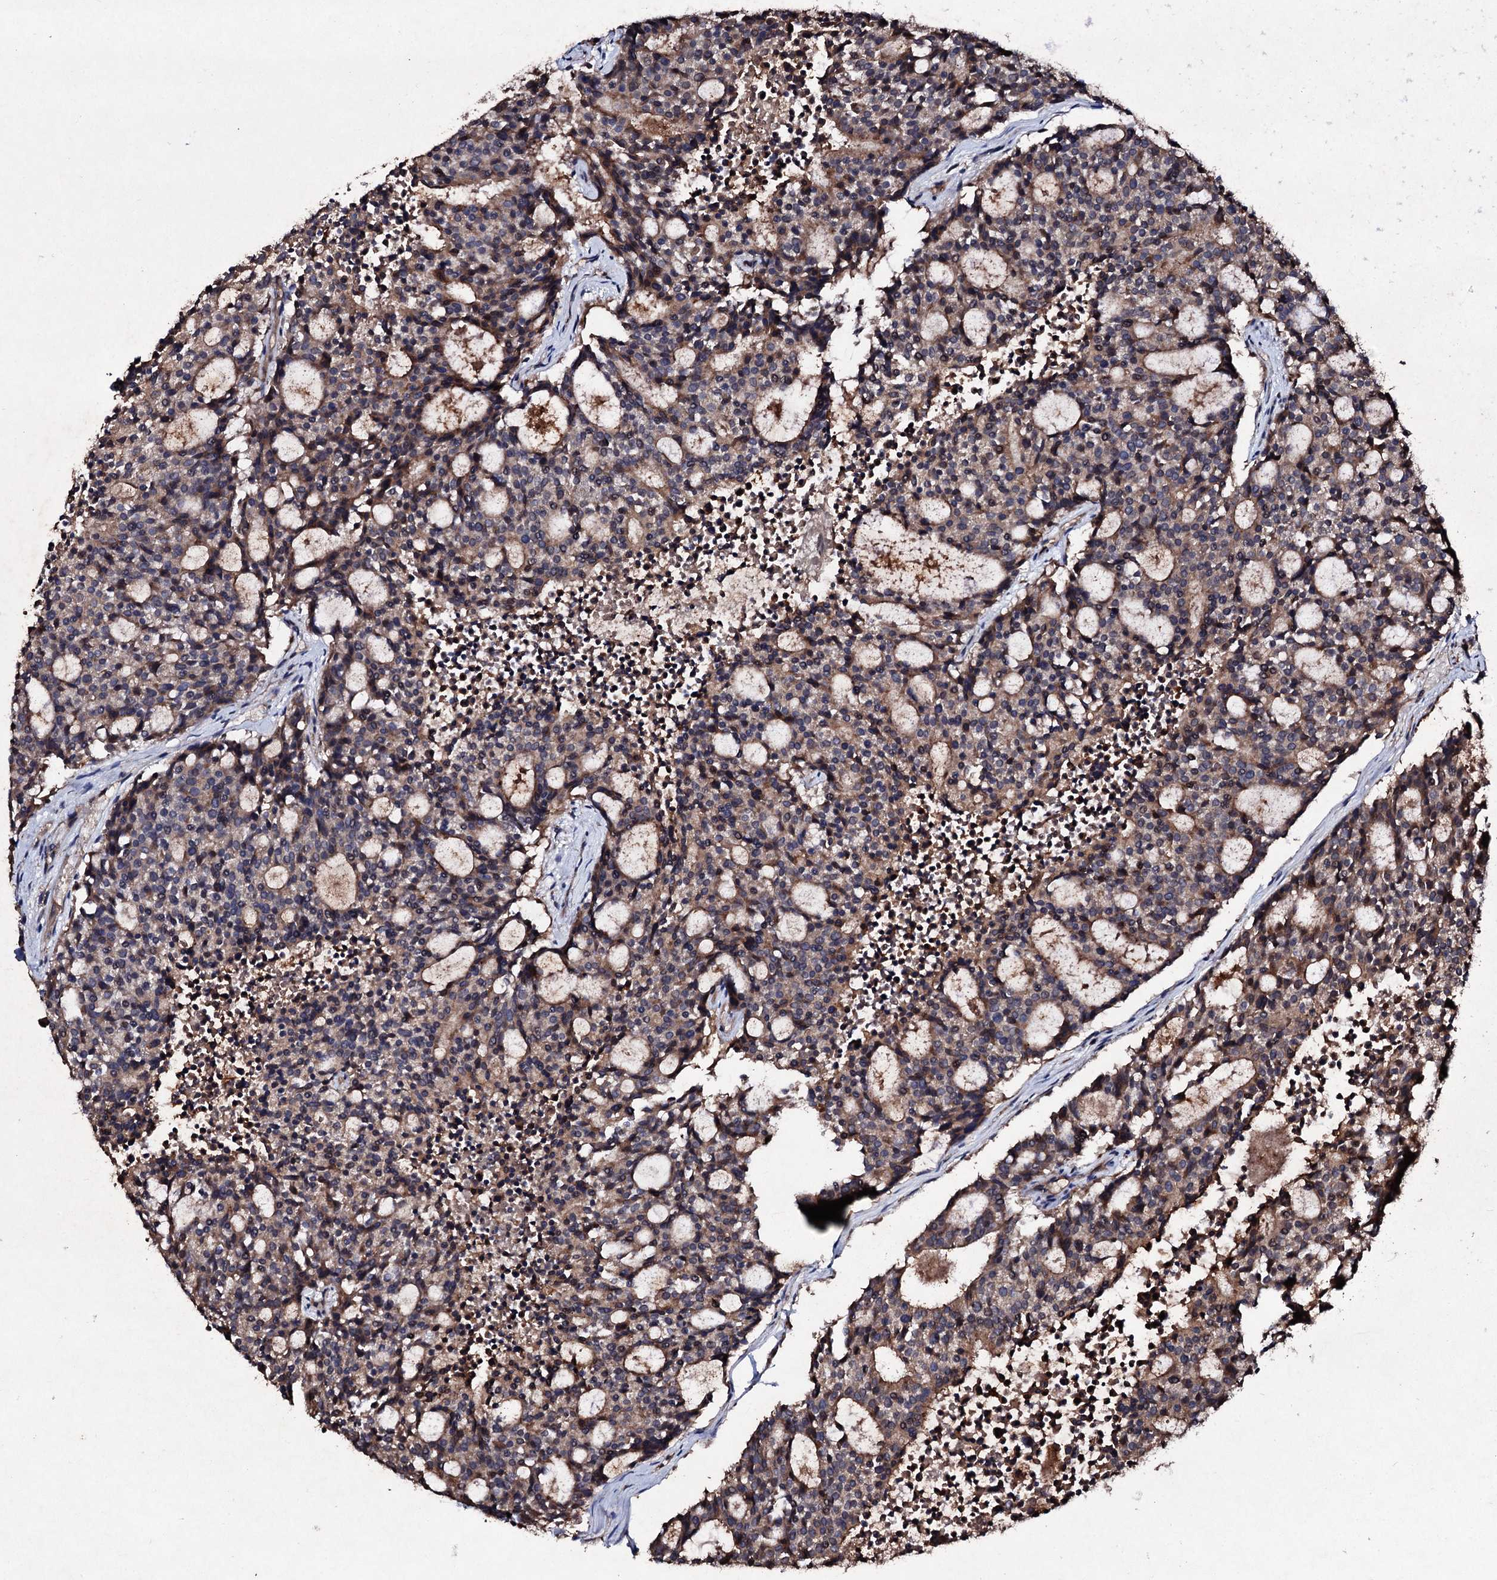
{"staining": {"intensity": "weak", "quantity": ">75%", "location": "cytoplasmic/membranous"}, "tissue": "carcinoid", "cell_type": "Tumor cells", "image_type": "cancer", "snomed": [{"axis": "morphology", "description": "Carcinoid, malignant, NOS"}, {"axis": "topography", "description": "Pancreas"}], "caption": "Tumor cells display weak cytoplasmic/membranous positivity in about >75% of cells in carcinoid. (Stains: DAB (3,3'-diaminobenzidine) in brown, nuclei in blue, Microscopy: brightfield microscopy at high magnification).", "gene": "KERA", "patient": {"sex": "female", "age": 54}}